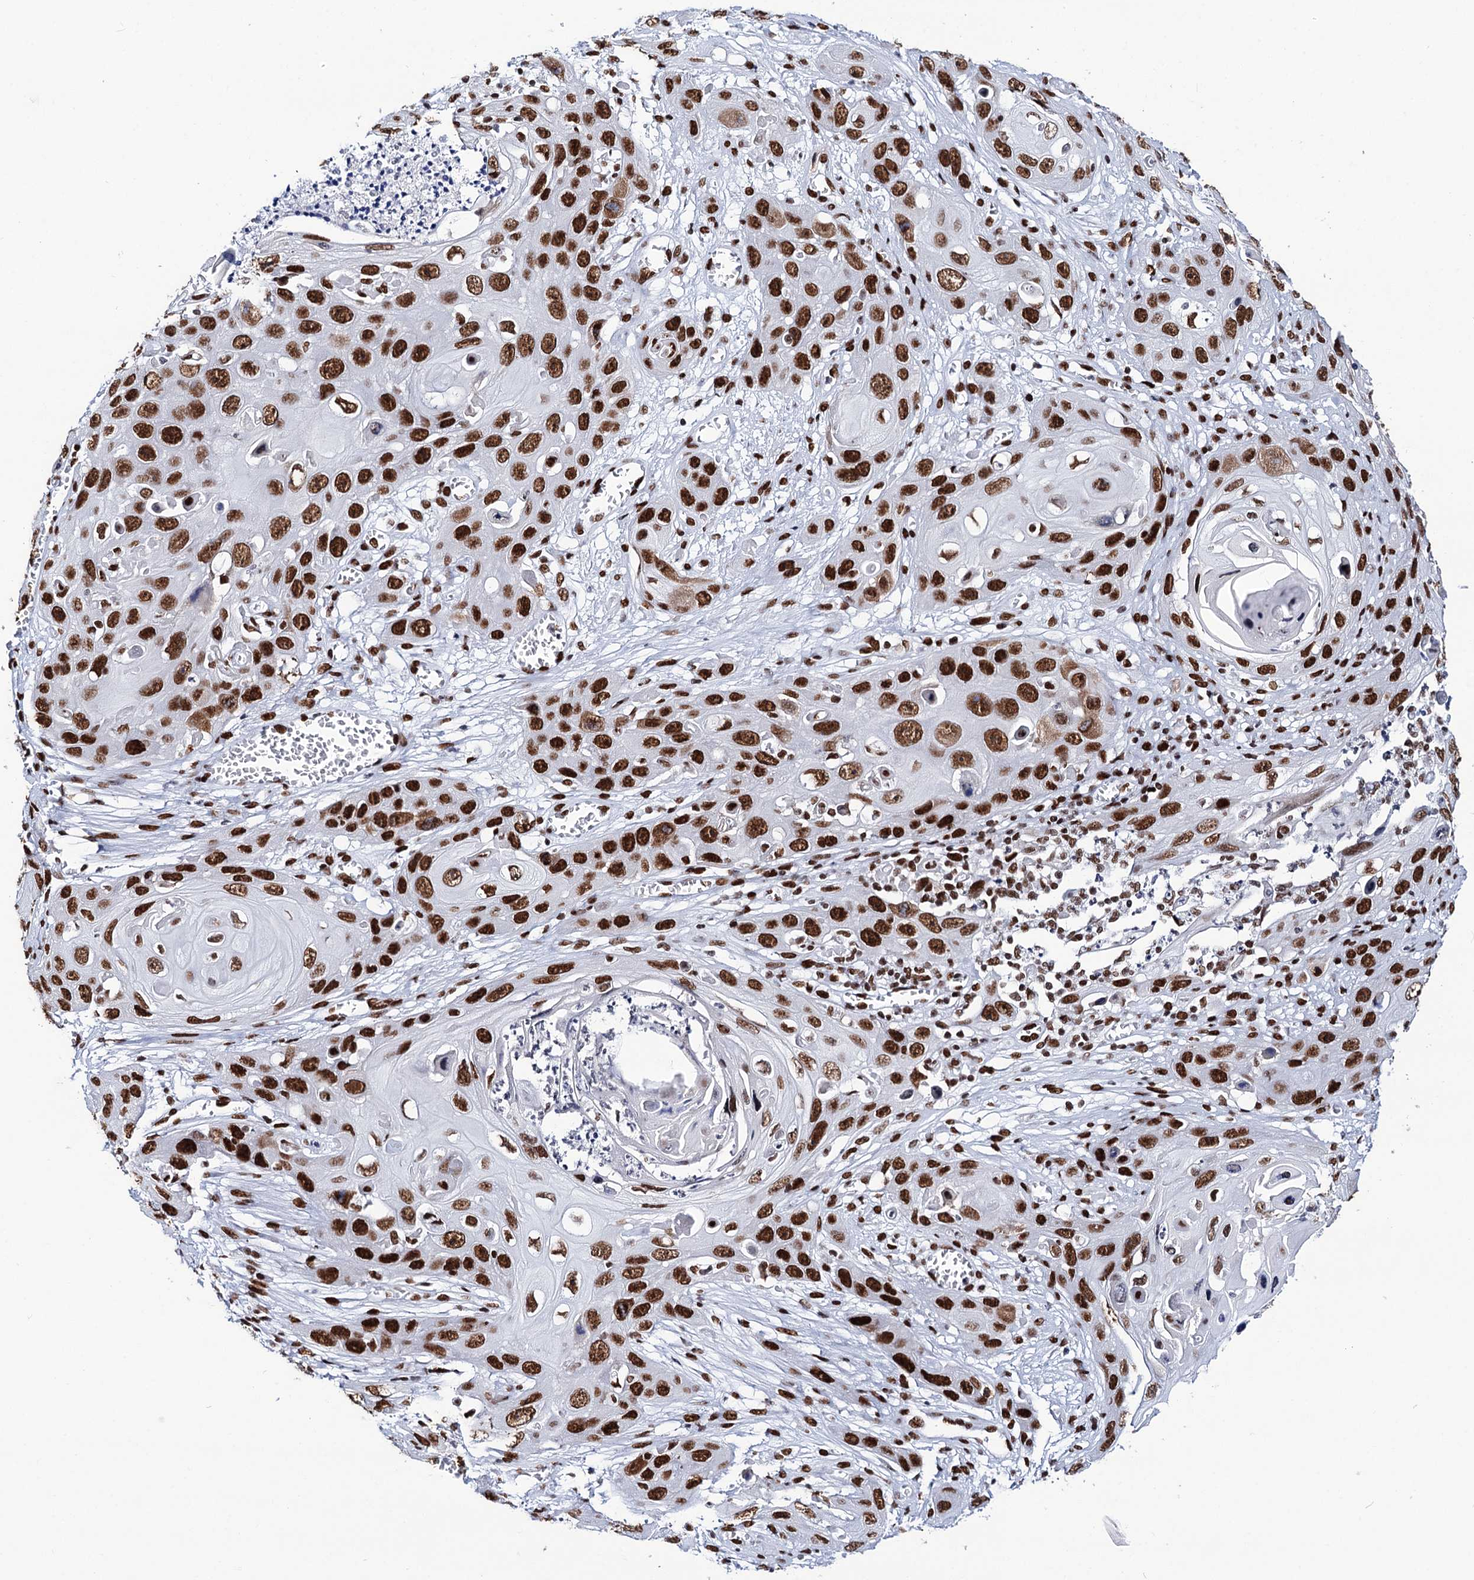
{"staining": {"intensity": "strong", "quantity": ">75%", "location": "nuclear"}, "tissue": "skin cancer", "cell_type": "Tumor cells", "image_type": "cancer", "snomed": [{"axis": "morphology", "description": "Squamous cell carcinoma, NOS"}, {"axis": "topography", "description": "Skin"}], "caption": "Strong nuclear staining is present in about >75% of tumor cells in skin squamous cell carcinoma.", "gene": "MATR3", "patient": {"sex": "male", "age": 55}}